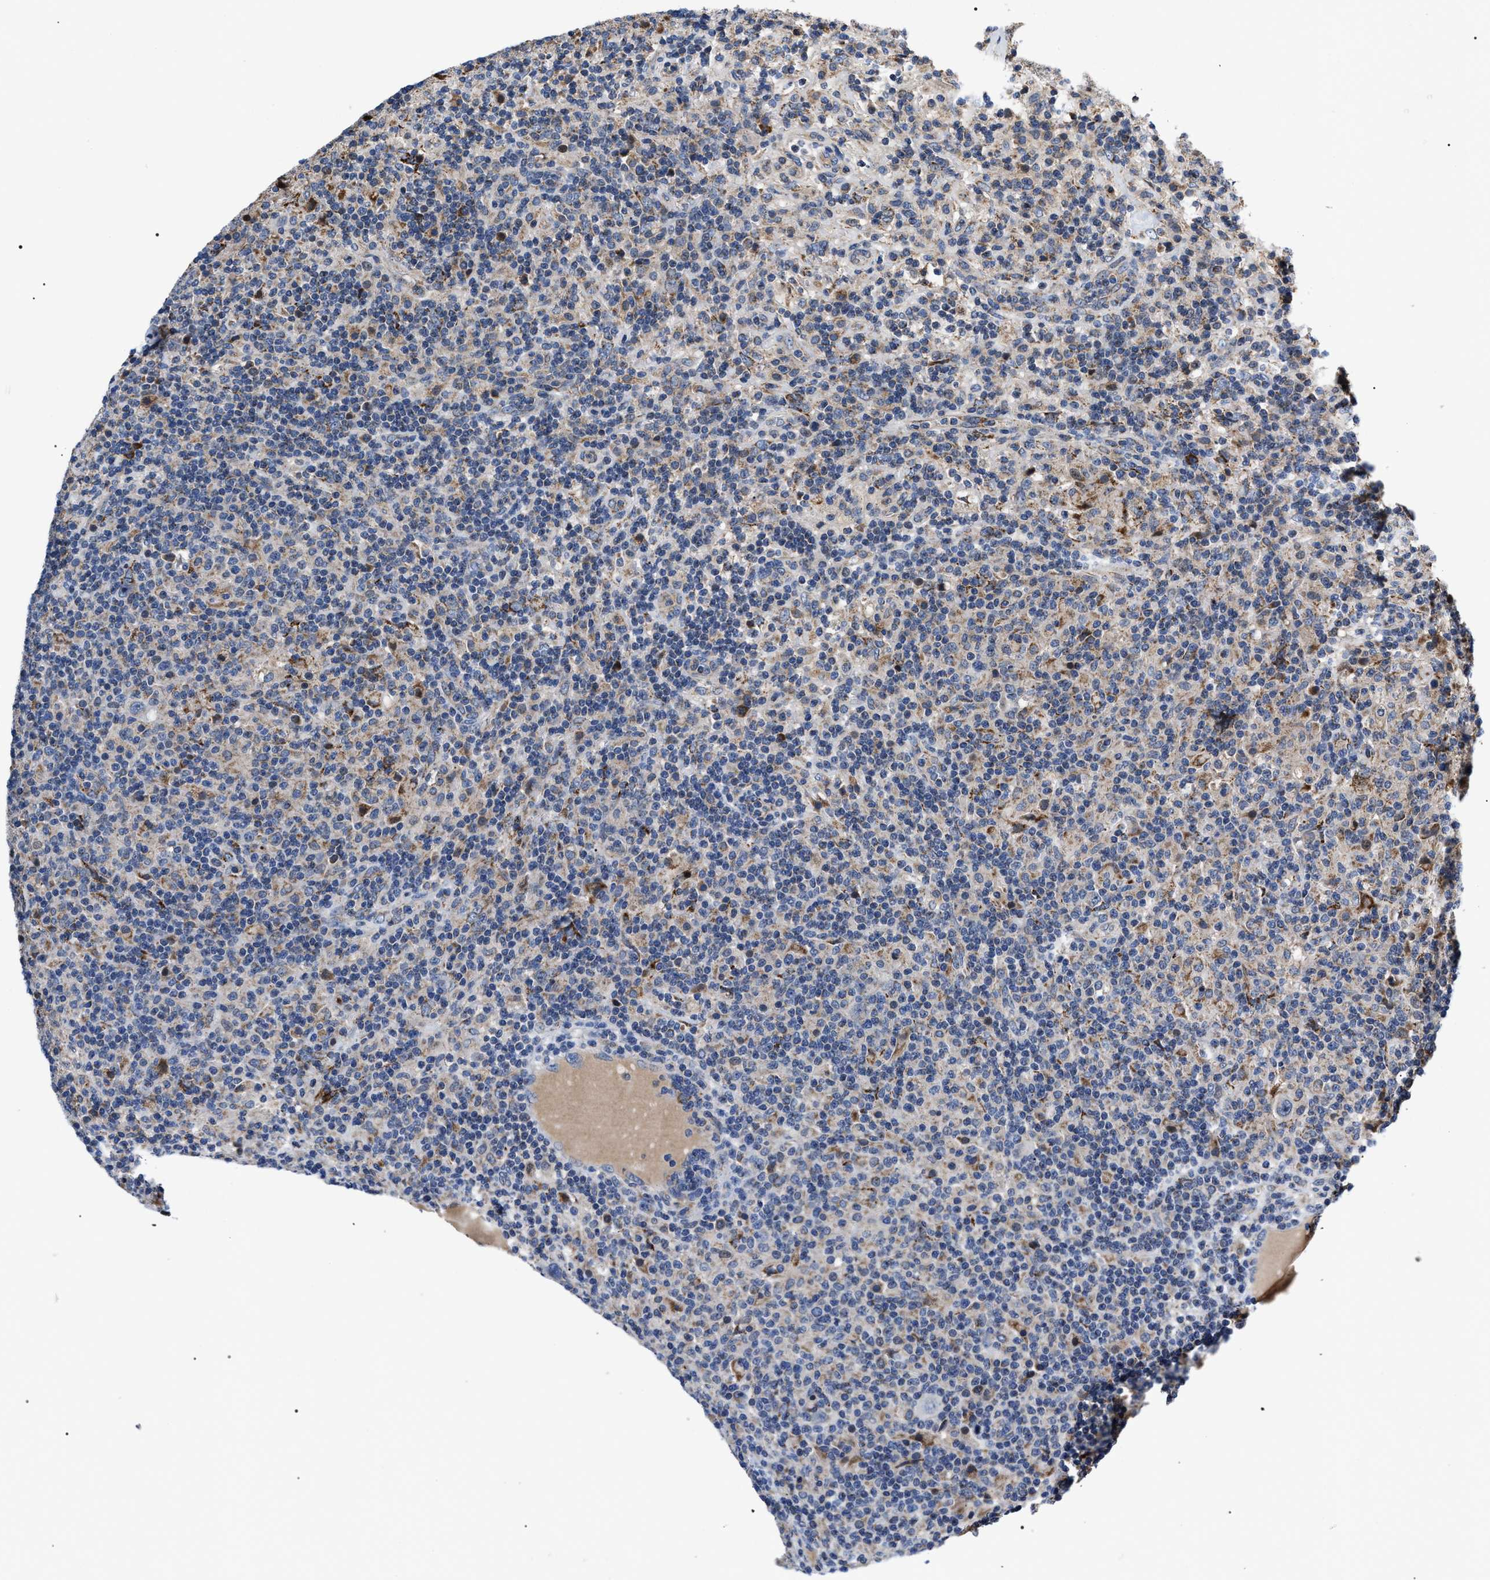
{"staining": {"intensity": "negative", "quantity": "none", "location": "none"}, "tissue": "lymphoma", "cell_type": "Tumor cells", "image_type": "cancer", "snomed": [{"axis": "morphology", "description": "Hodgkin's disease, NOS"}, {"axis": "topography", "description": "Lymph node"}], "caption": "Tumor cells are negative for protein expression in human Hodgkin's disease.", "gene": "MACC1", "patient": {"sex": "male", "age": 70}}